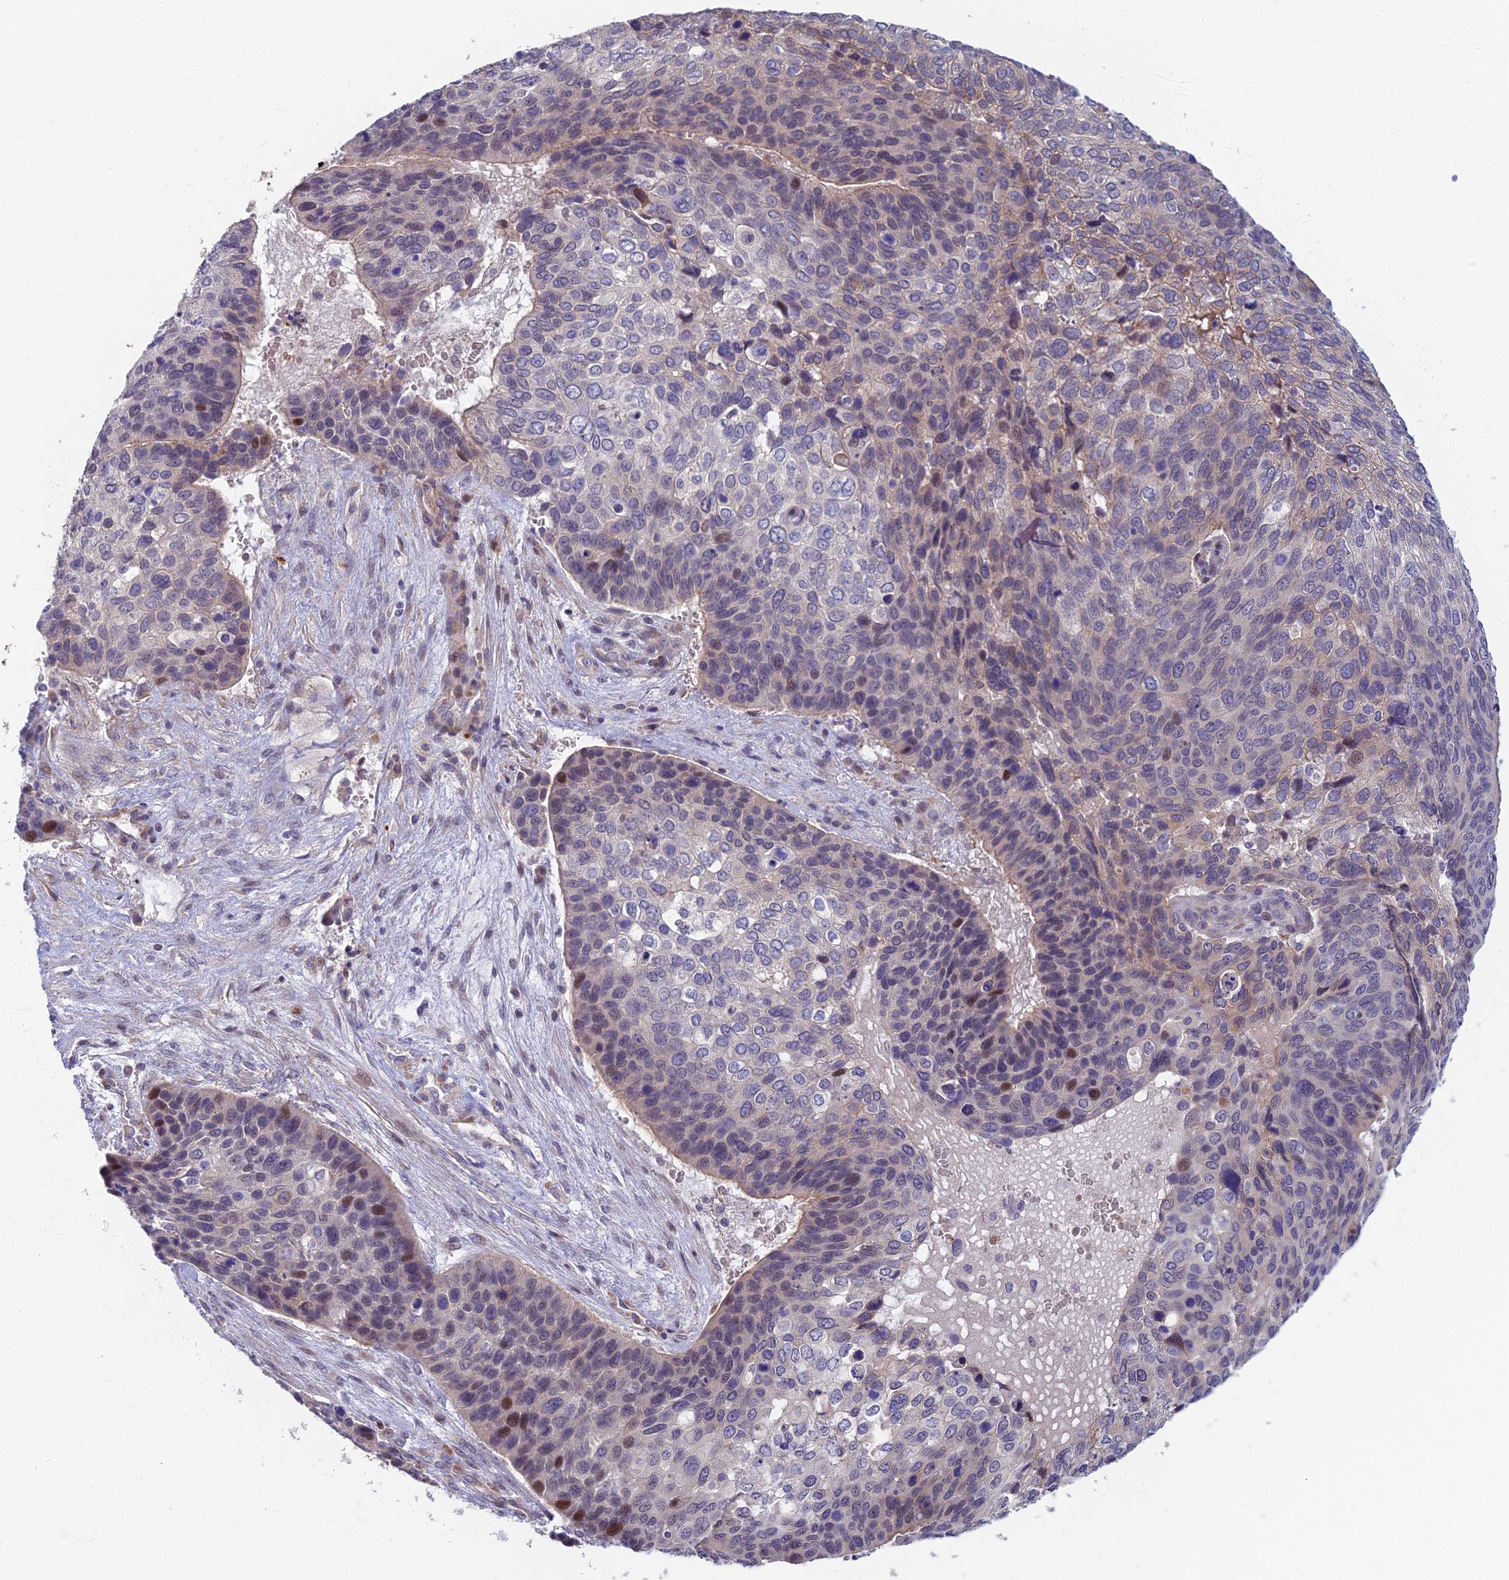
{"staining": {"intensity": "moderate", "quantity": "<25%", "location": "nuclear"}, "tissue": "skin cancer", "cell_type": "Tumor cells", "image_type": "cancer", "snomed": [{"axis": "morphology", "description": "Basal cell carcinoma"}, {"axis": "topography", "description": "Skin"}], "caption": "Immunohistochemical staining of basal cell carcinoma (skin) shows moderate nuclear protein positivity in approximately <25% of tumor cells.", "gene": "RHBDL2", "patient": {"sex": "female", "age": 74}}